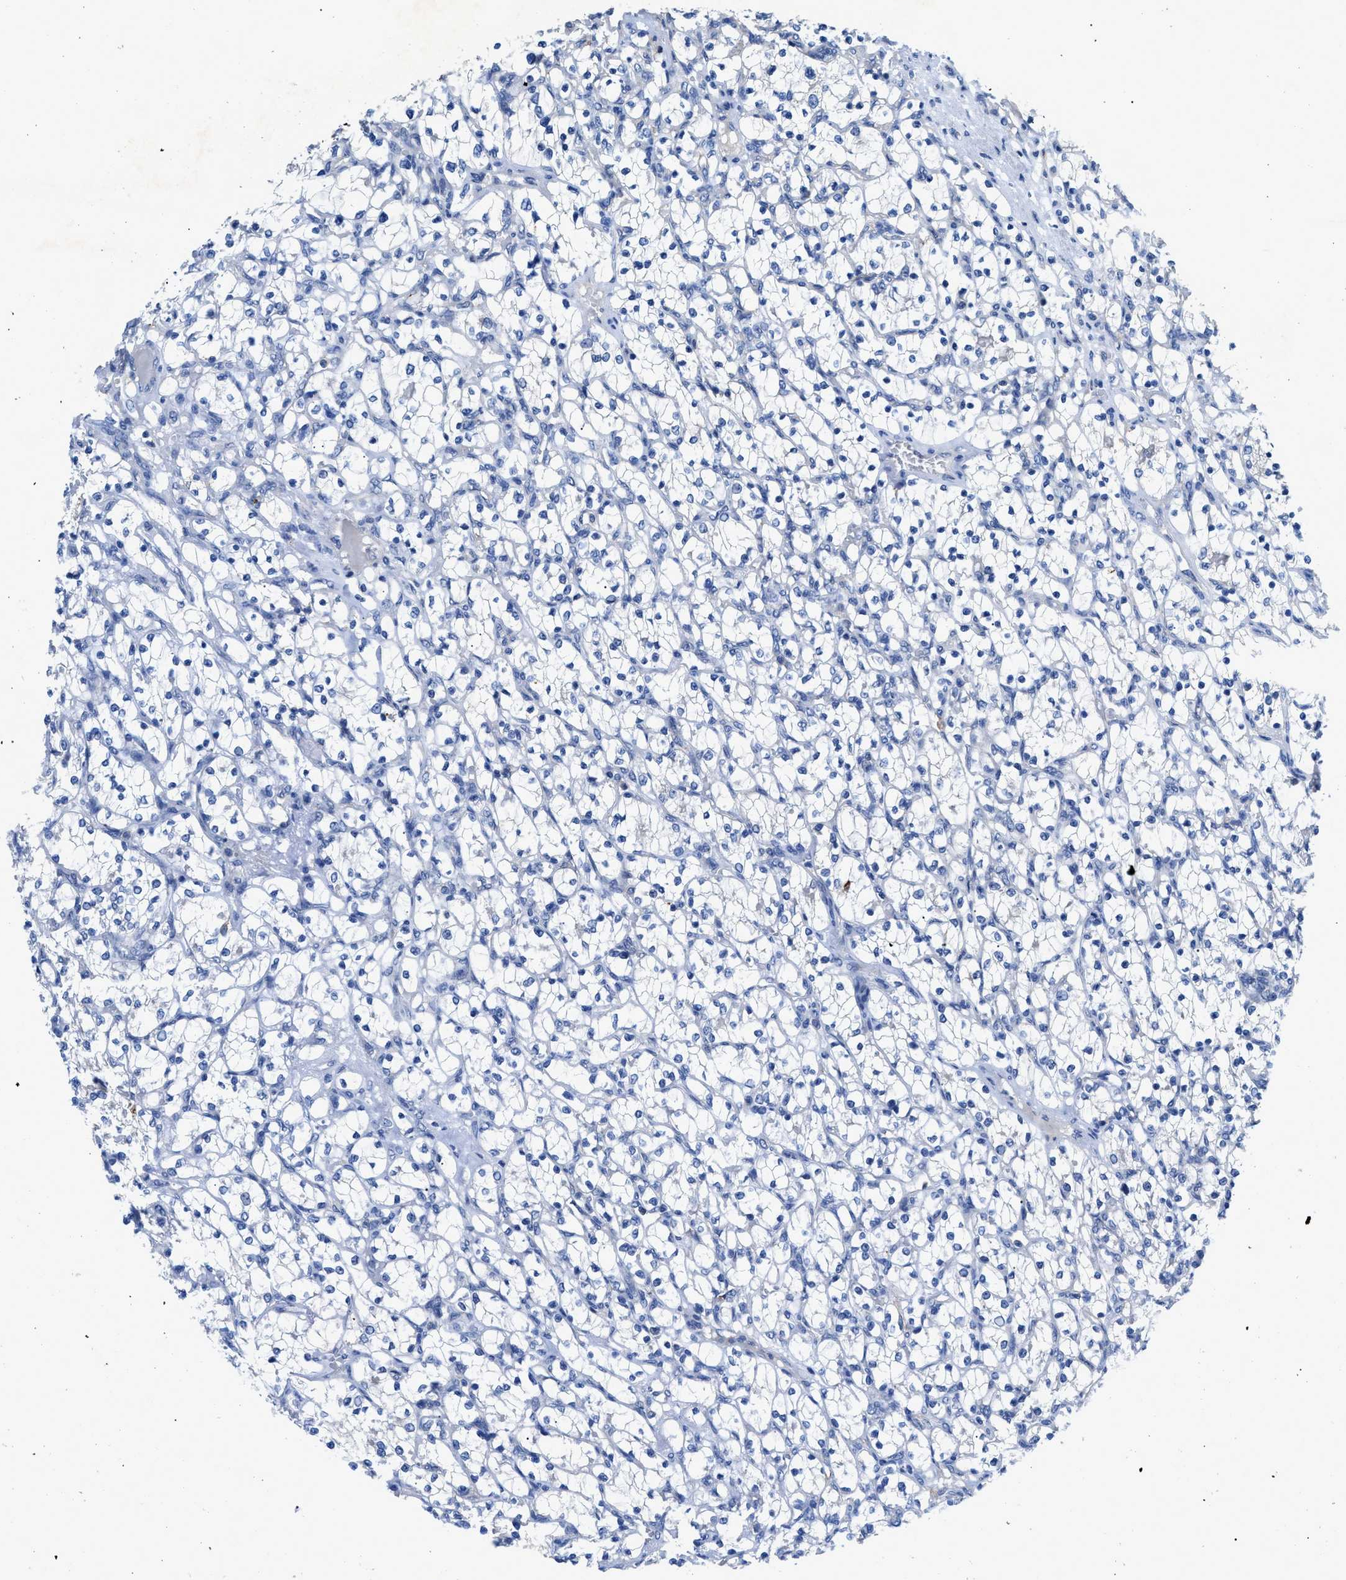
{"staining": {"intensity": "negative", "quantity": "none", "location": "none"}, "tissue": "renal cancer", "cell_type": "Tumor cells", "image_type": "cancer", "snomed": [{"axis": "morphology", "description": "Adenocarcinoma, NOS"}, {"axis": "topography", "description": "Kidney"}], "caption": "The histopathology image demonstrates no staining of tumor cells in adenocarcinoma (renal). The staining was performed using DAB to visualize the protein expression in brown, while the nuclei were stained in blue with hematoxylin (Magnification: 20x).", "gene": "SLC10A6", "patient": {"sex": "female", "age": 69}}